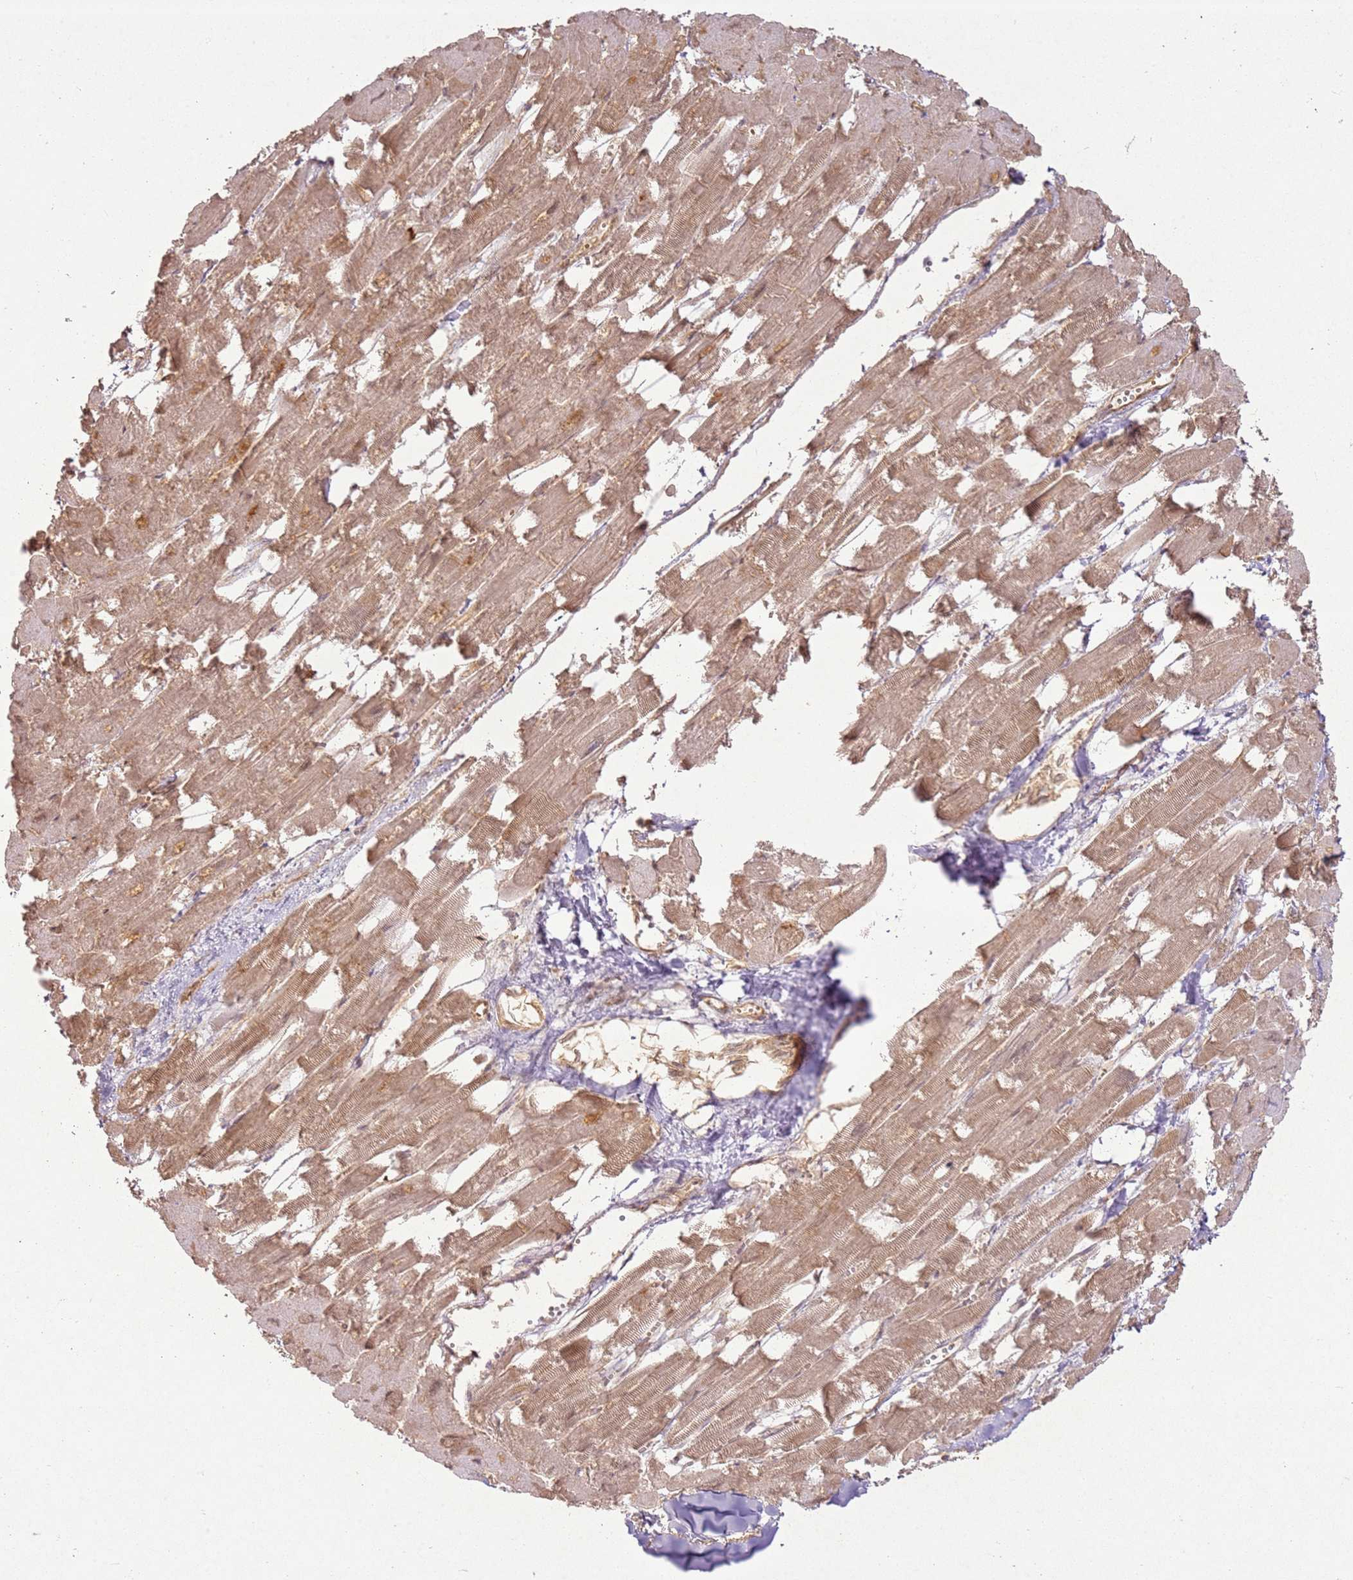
{"staining": {"intensity": "moderate", "quantity": ">75%", "location": "cytoplasmic/membranous"}, "tissue": "heart muscle", "cell_type": "Cardiomyocytes", "image_type": "normal", "snomed": [{"axis": "morphology", "description": "Normal tissue, NOS"}, {"axis": "topography", "description": "Heart"}], "caption": "IHC photomicrograph of unremarkable heart muscle stained for a protein (brown), which reveals medium levels of moderate cytoplasmic/membranous expression in approximately >75% of cardiomyocytes.", "gene": "ZNF776", "patient": {"sex": "male", "age": 54}}